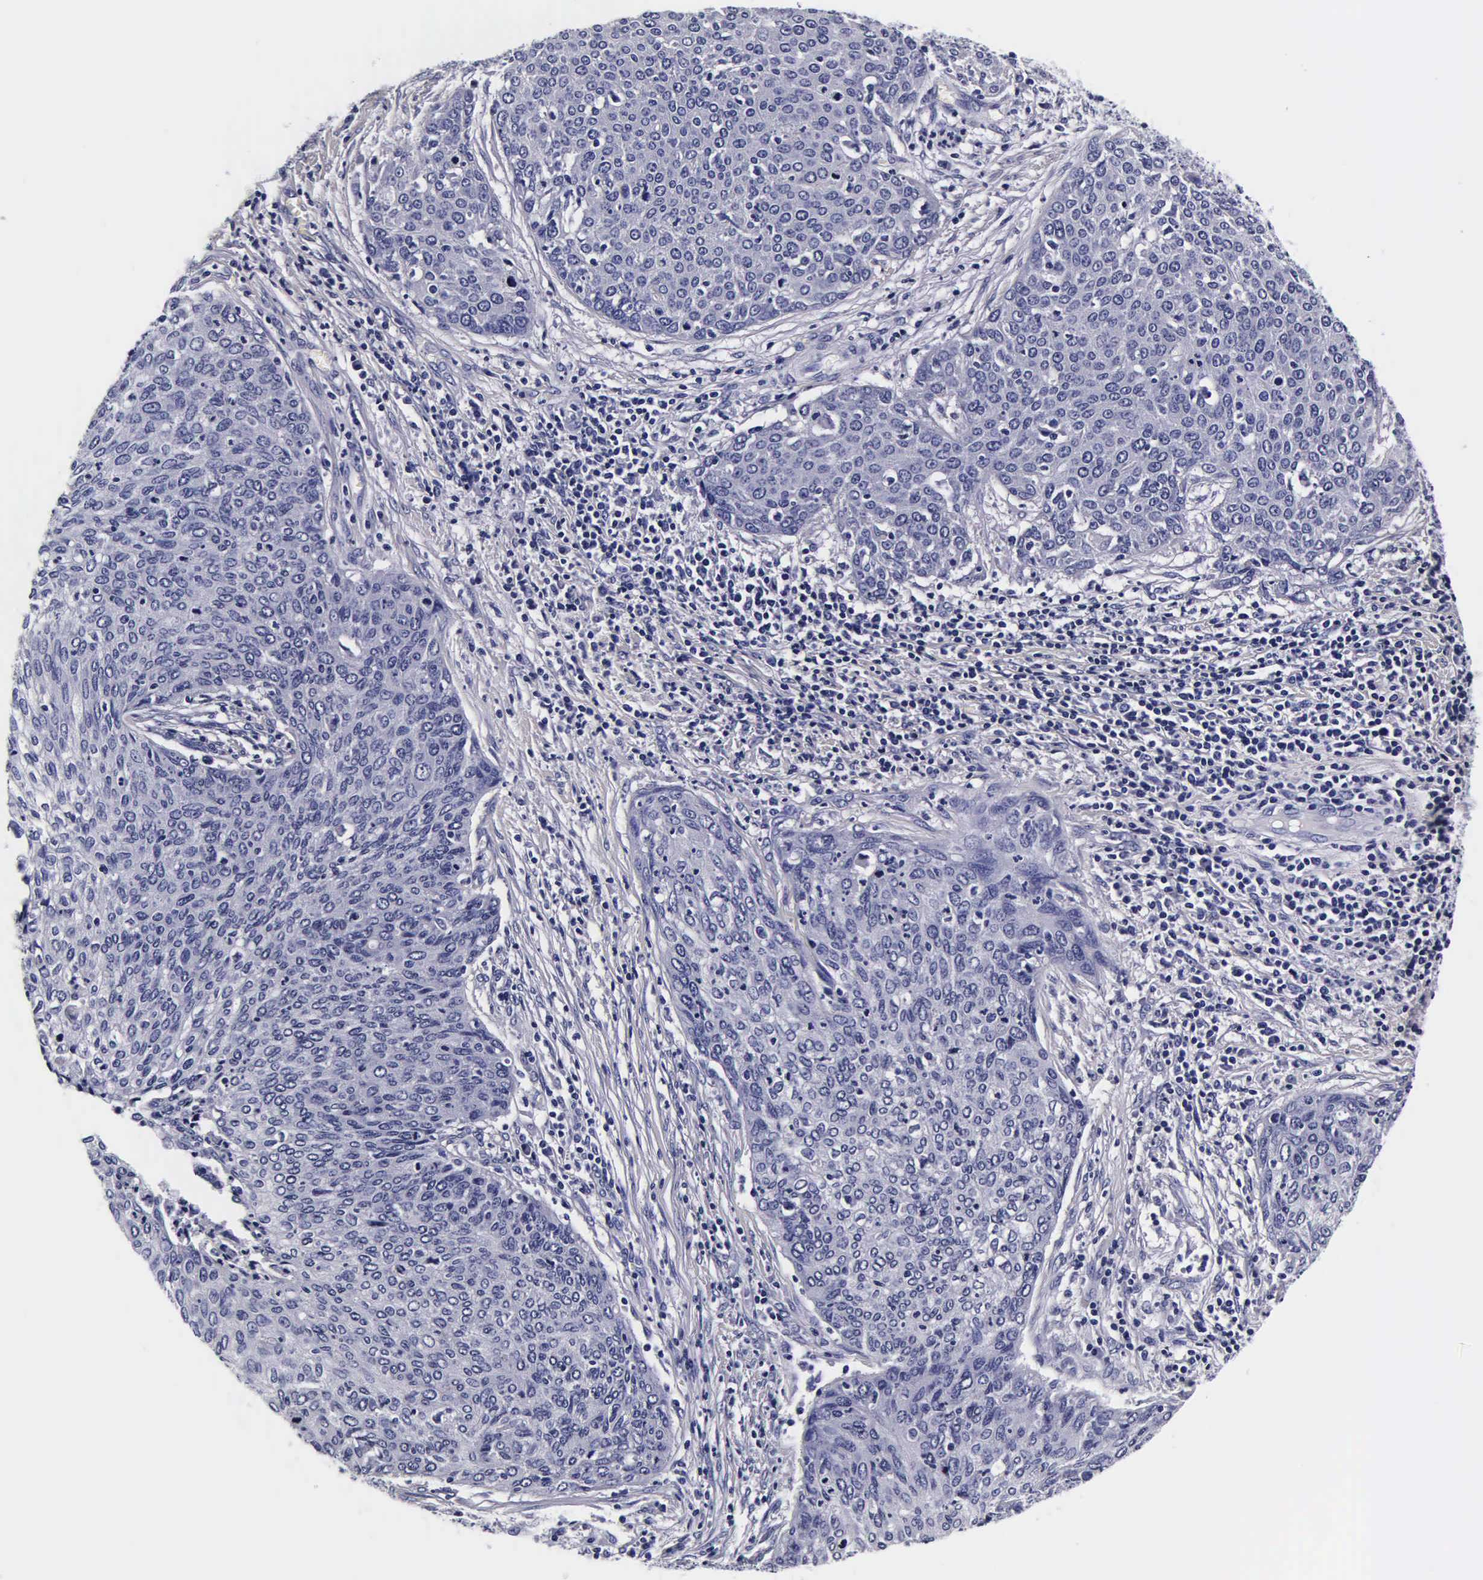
{"staining": {"intensity": "negative", "quantity": "none", "location": "none"}, "tissue": "cervical cancer", "cell_type": "Tumor cells", "image_type": "cancer", "snomed": [{"axis": "morphology", "description": "Squamous cell carcinoma, NOS"}, {"axis": "topography", "description": "Cervix"}], "caption": "This is an immunohistochemistry photomicrograph of squamous cell carcinoma (cervical). There is no positivity in tumor cells.", "gene": "IAPP", "patient": {"sex": "female", "age": 38}}